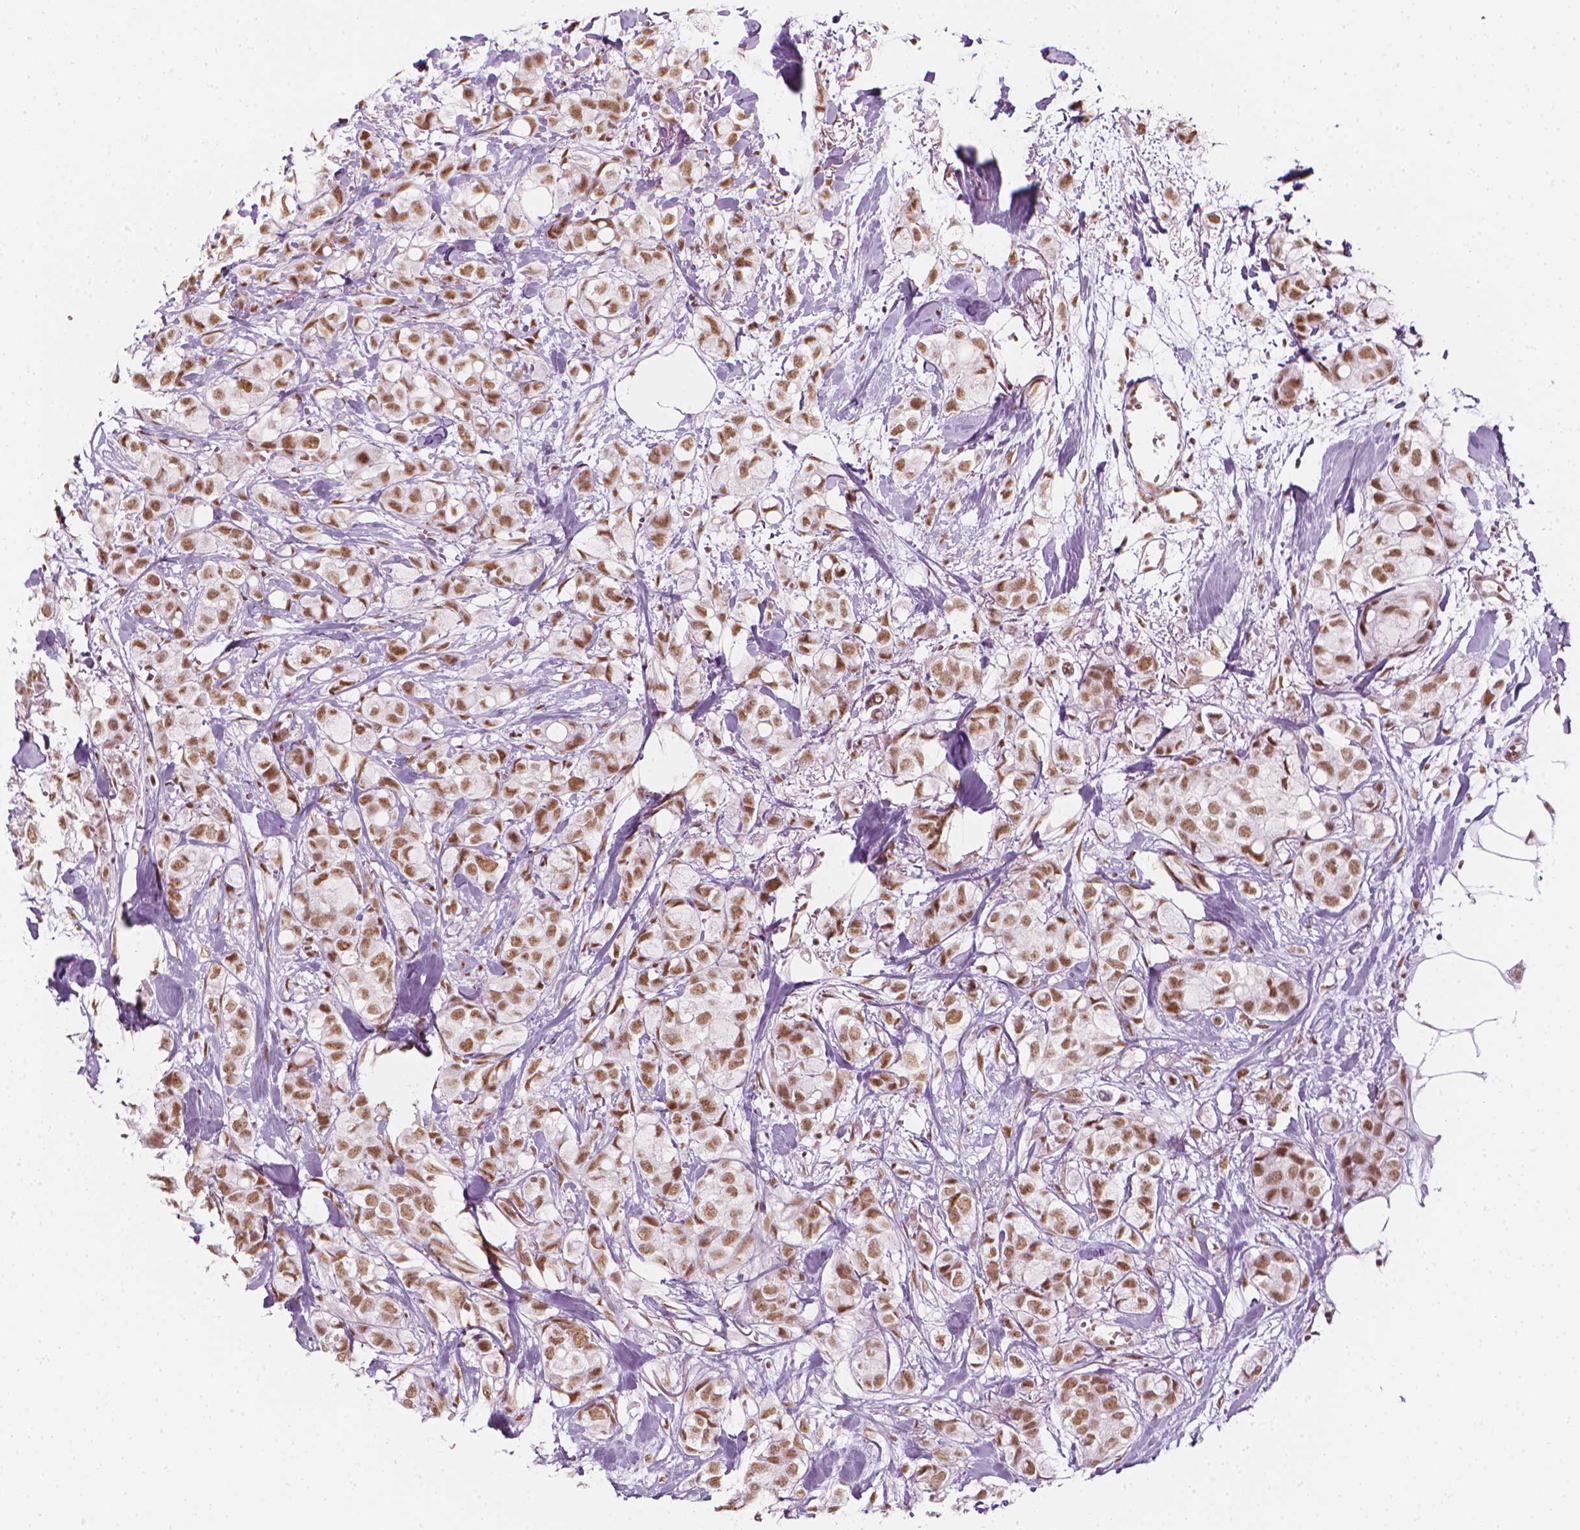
{"staining": {"intensity": "moderate", "quantity": ">75%", "location": "nuclear"}, "tissue": "breast cancer", "cell_type": "Tumor cells", "image_type": "cancer", "snomed": [{"axis": "morphology", "description": "Duct carcinoma"}, {"axis": "topography", "description": "Breast"}], "caption": "Protein staining of breast cancer tissue exhibits moderate nuclear expression in about >75% of tumor cells.", "gene": "ELF2", "patient": {"sex": "female", "age": 85}}